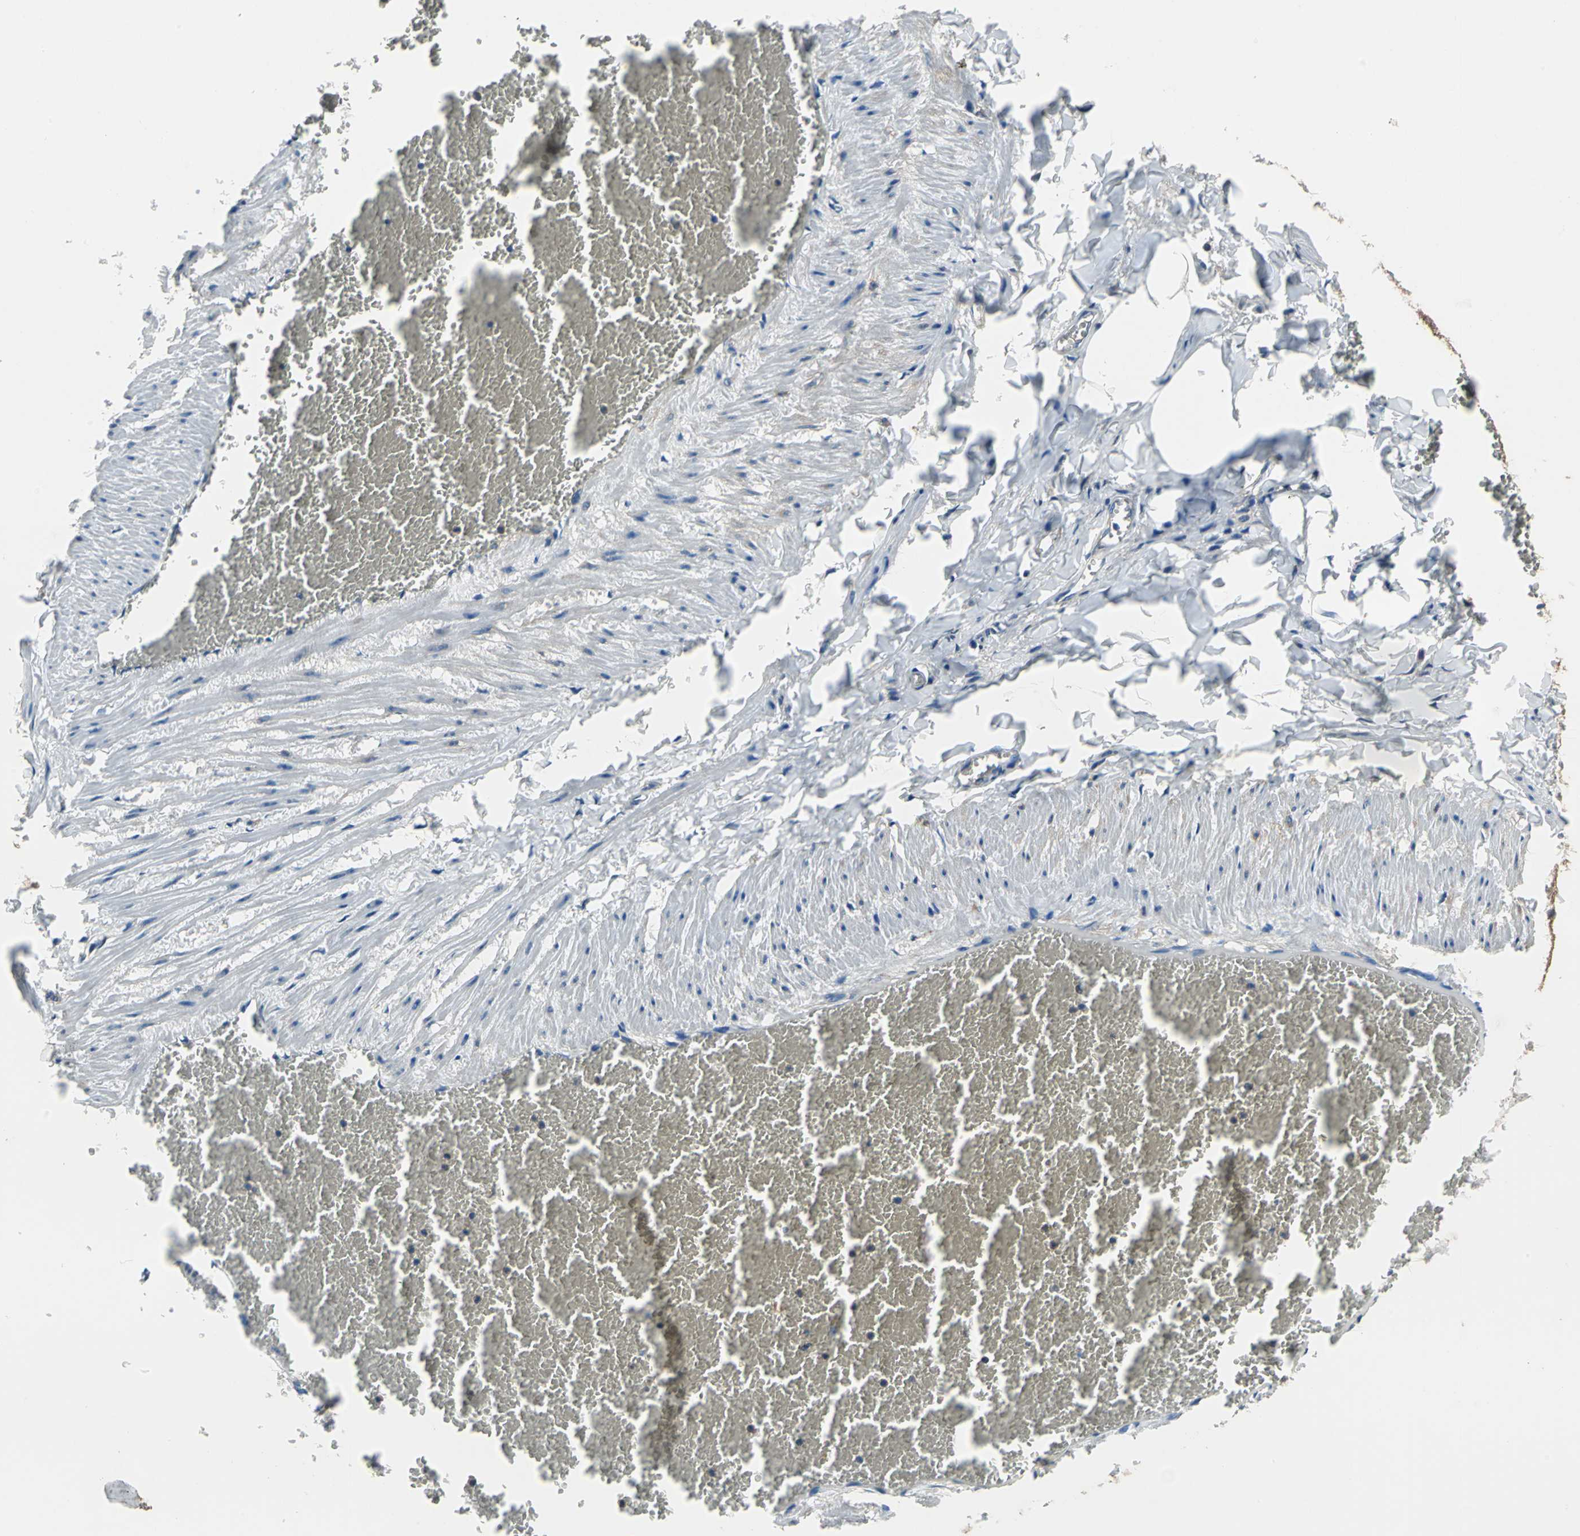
{"staining": {"intensity": "negative", "quantity": "none", "location": "none"}, "tissue": "adipose tissue", "cell_type": "Adipocytes", "image_type": "normal", "snomed": [{"axis": "morphology", "description": "Normal tissue, NOS"}, {"axis": "topography", "description": "Vascular tissue"}], "caption": "A photomicrograph of human adipose tissue is negative for staining in adipocytes. (DAB IHC visualized using brightfield microscopy, high magnification).", "gene": "CAPN1", "patient": {"sex": "male", "age": 41}}